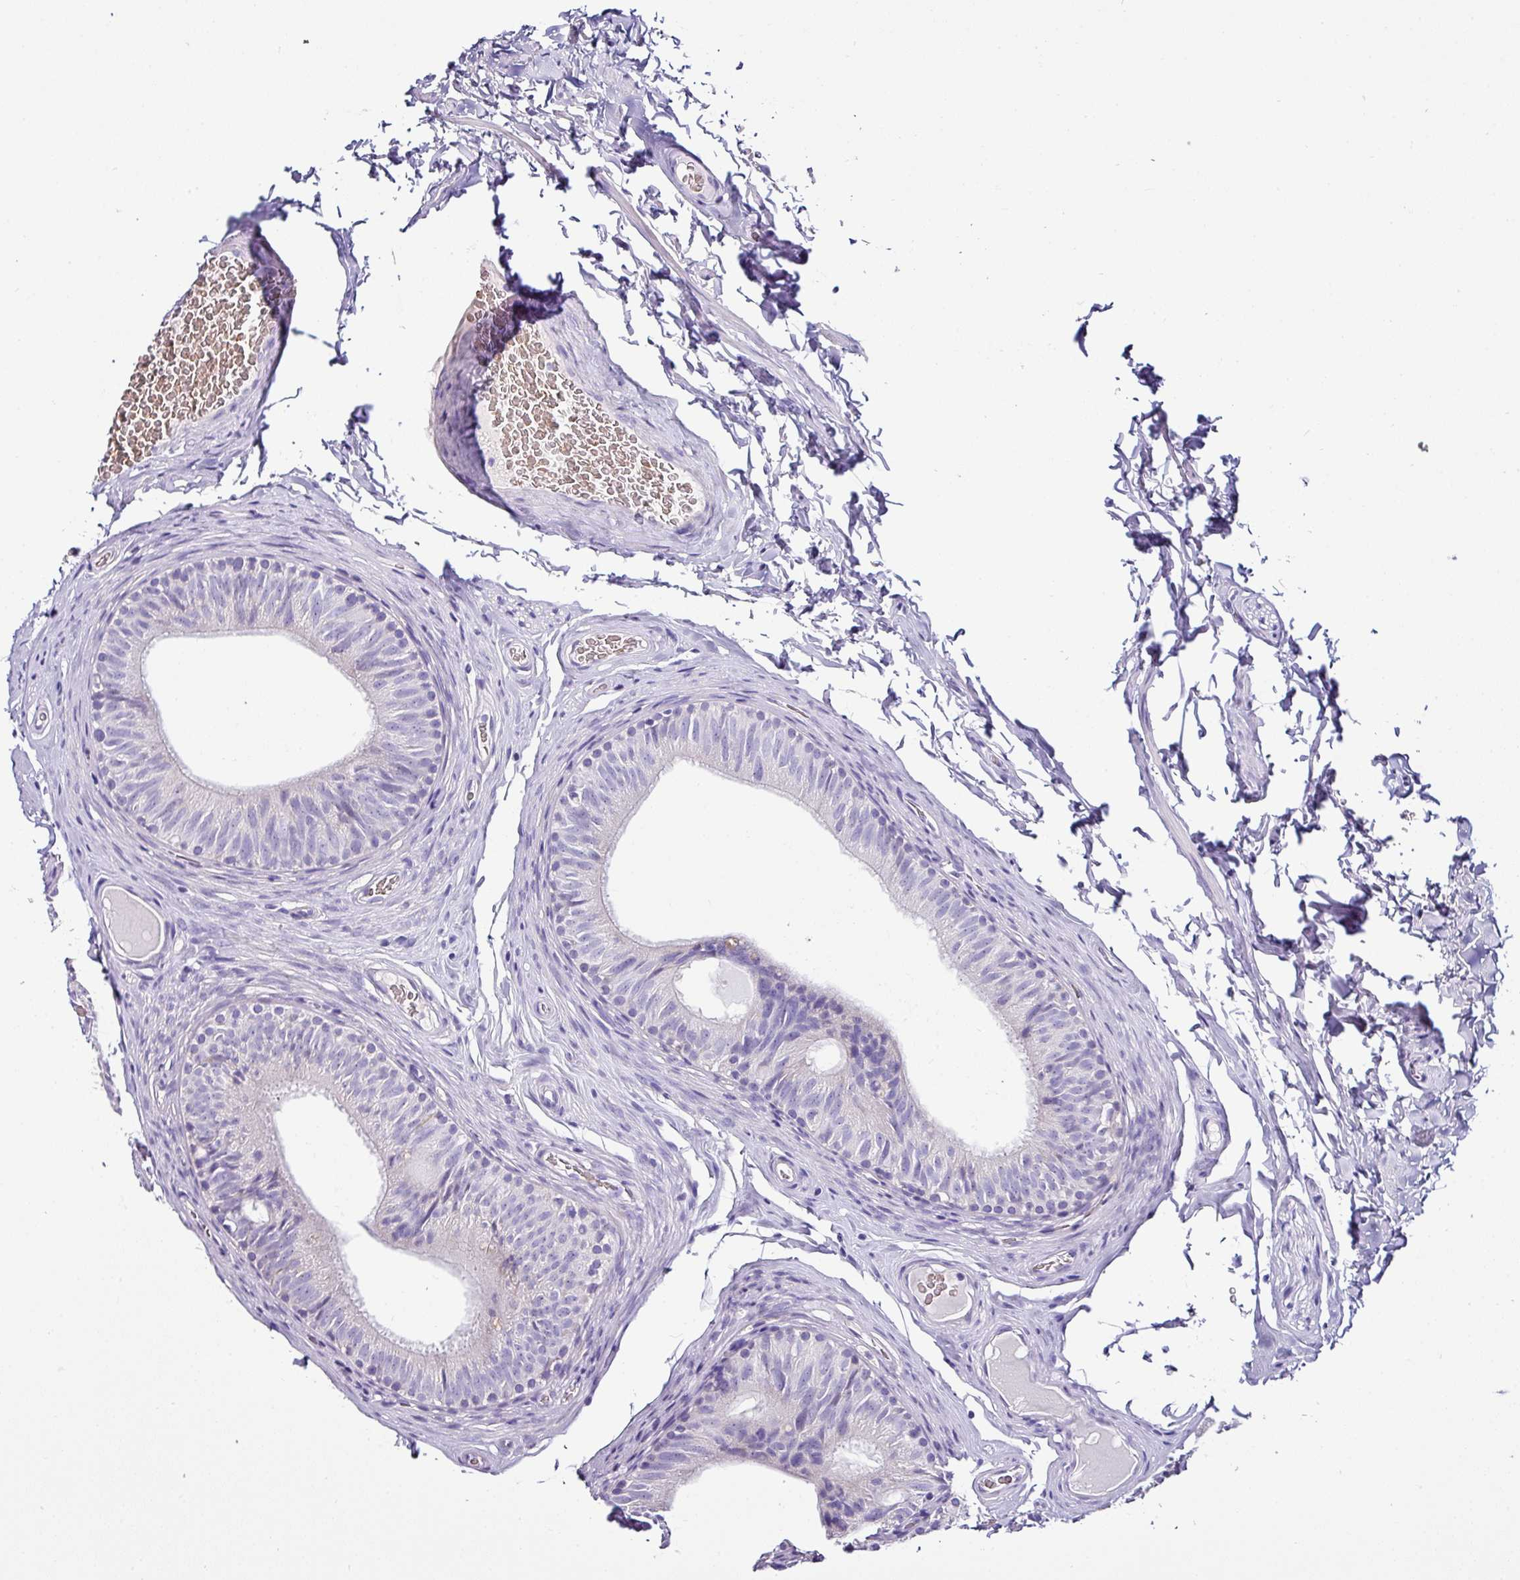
{"staining": {"intensity": "negative", "quantity": "none", "location": "none"}, "tissue": "epididymis", "cell_type": "Glandular cells", "image_type": "normal", "snomed": [{"axis": "morphology", "description": "Normal tissue, NOS"}, {"axis": "topography", "description": "Epididymis"}], "caption": "The immunohistochemistry photomicrograph has no significant positivity in glandular cells of epididymis. (DAB immunohistochemistry, high magnification).", "gene": "NAPSA", "patient": {"sex": "male", "age": 34}}